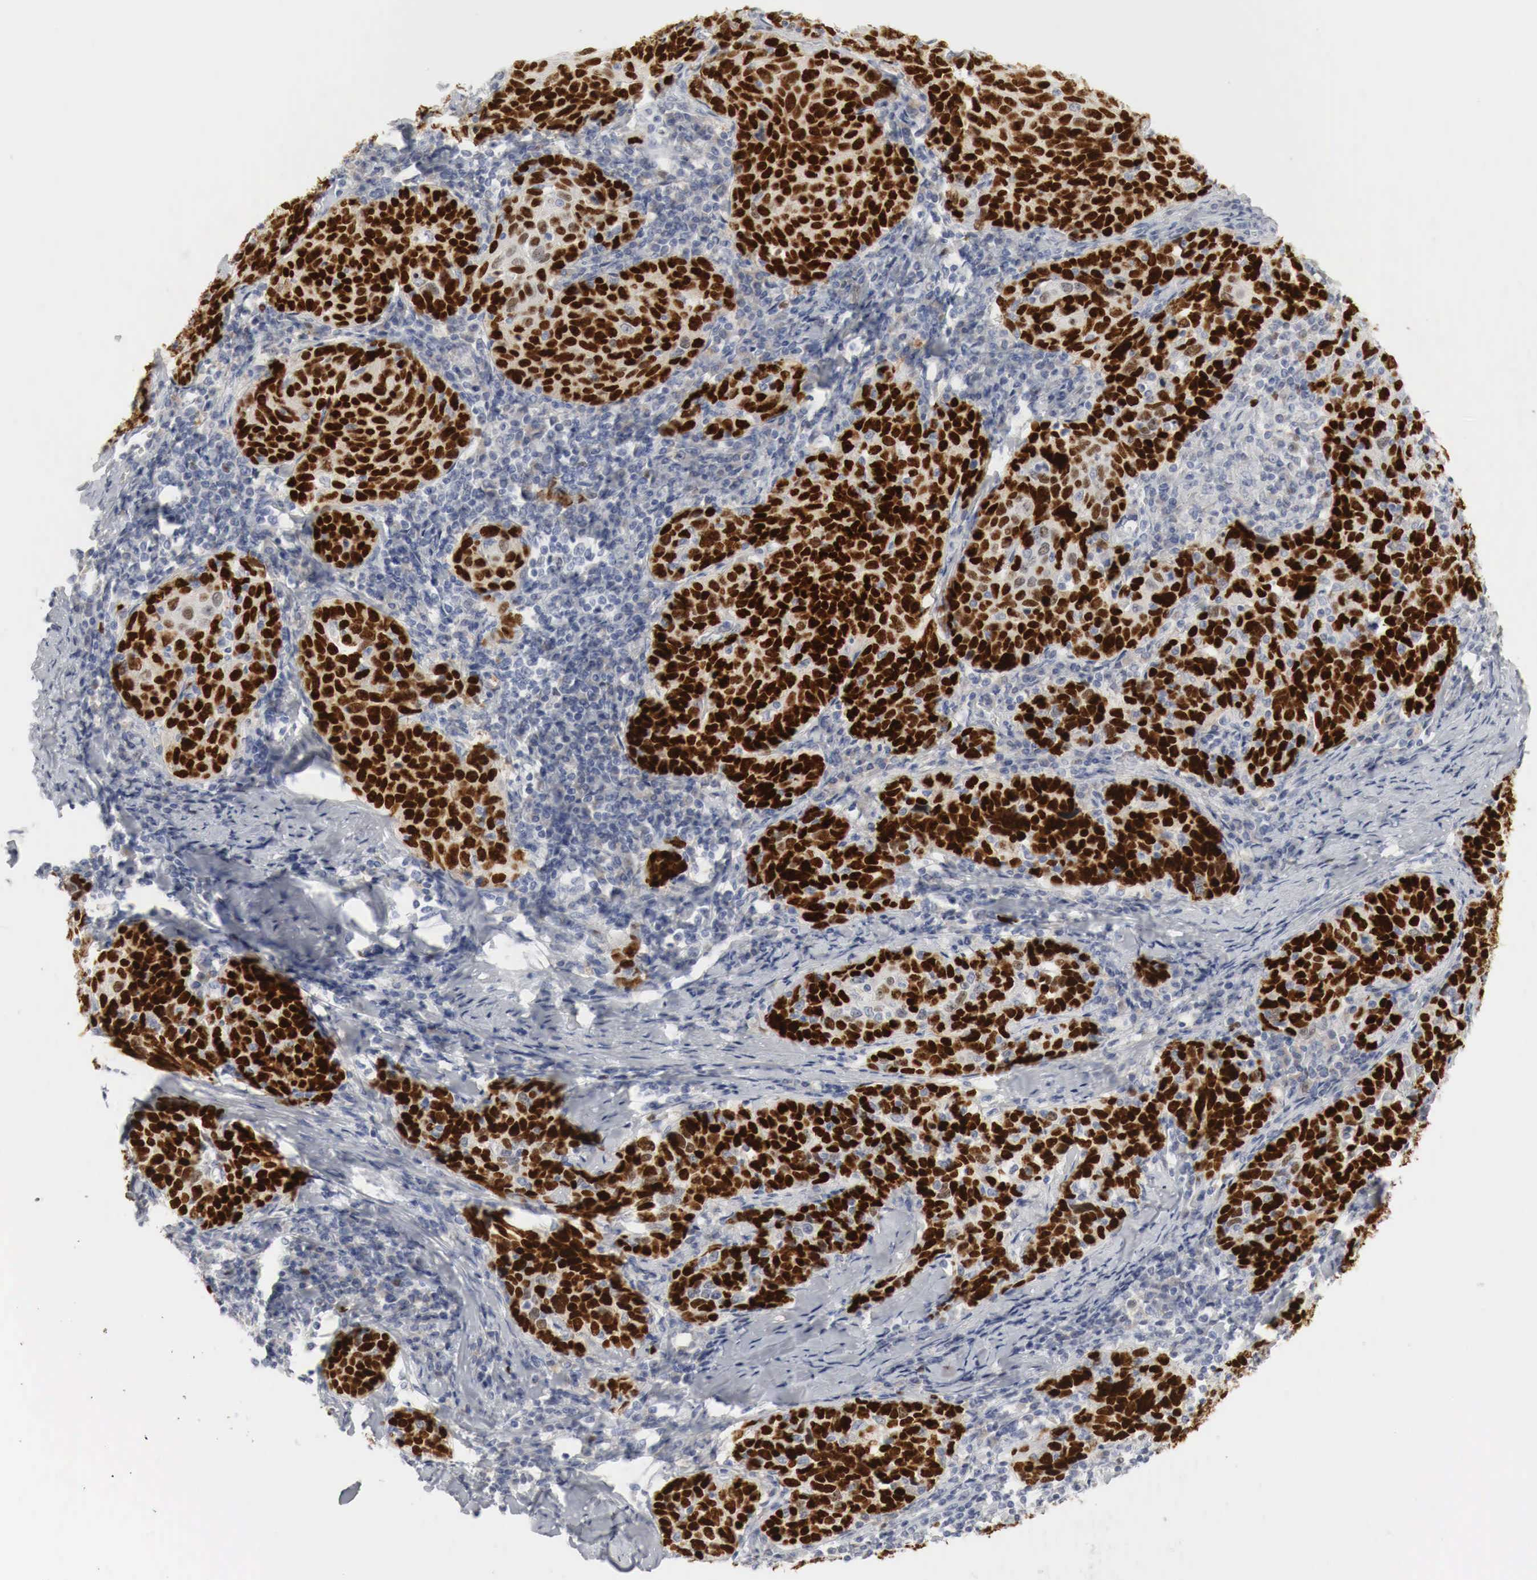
{"staining": {"intensity": "strong", "quantity": ">75%", "location": "nuclear"}, "tissue": "cervical cancer", "cell_type": "Tumor cells", "image_type": "cancer", "snomed": [{"axis": "morphology", "description": "Squamous cell carcinoma, NOS"}, {"axis": "topography", "description": "Cervix"}], "caption": "A brown stain highlights strong nuclear positivity of a protein in human cervical squamous cell carcinoma tumor cells.", "gene": "TP63", "patient": {"sex": "female", "age": 41}}